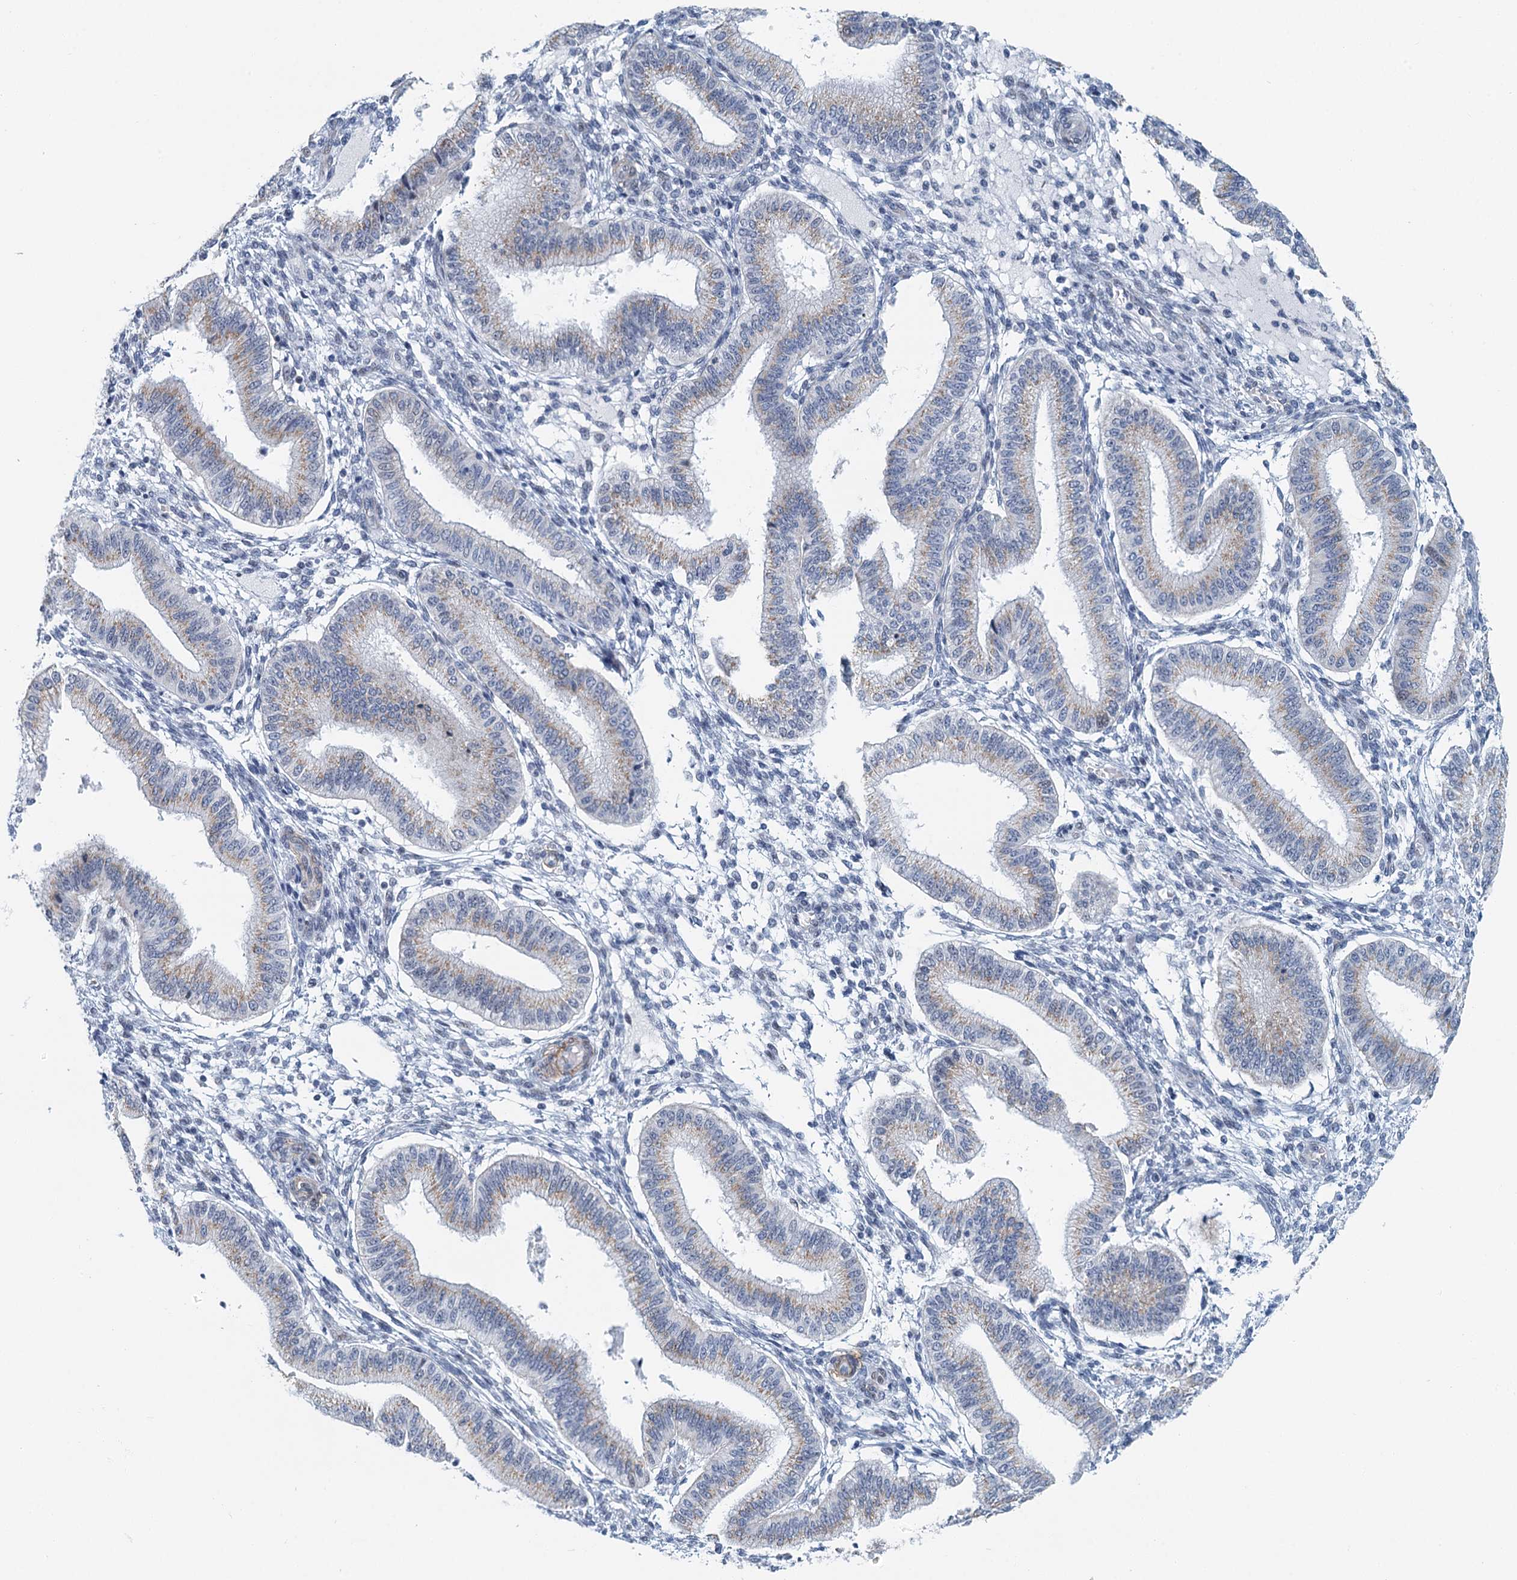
{"staining": {"intensity": "negative", "quantity": "none", "location": "none"}, "tissue": "endometrium", "cell_type": "Cells in endometrial stroma", "image_type": "normal", "snomed": [{"axis": "morphology", "description": "Normal tissue, NOS"}, {"axis": "topography", "description": "Endometrium"}], "caption": "This is a histopathology image of immunohistochemistry (IHC) staining of normal endometrium, which shows no staining in cells in endometrial stroma. The staining was performed using DAB to visualize the protein expression in brown, while the nuclei were stained in blue with hematoxylin (Magnification: 20x).", "gene": "ZNF527", "patient": {"sex": "female", "age": 39}}